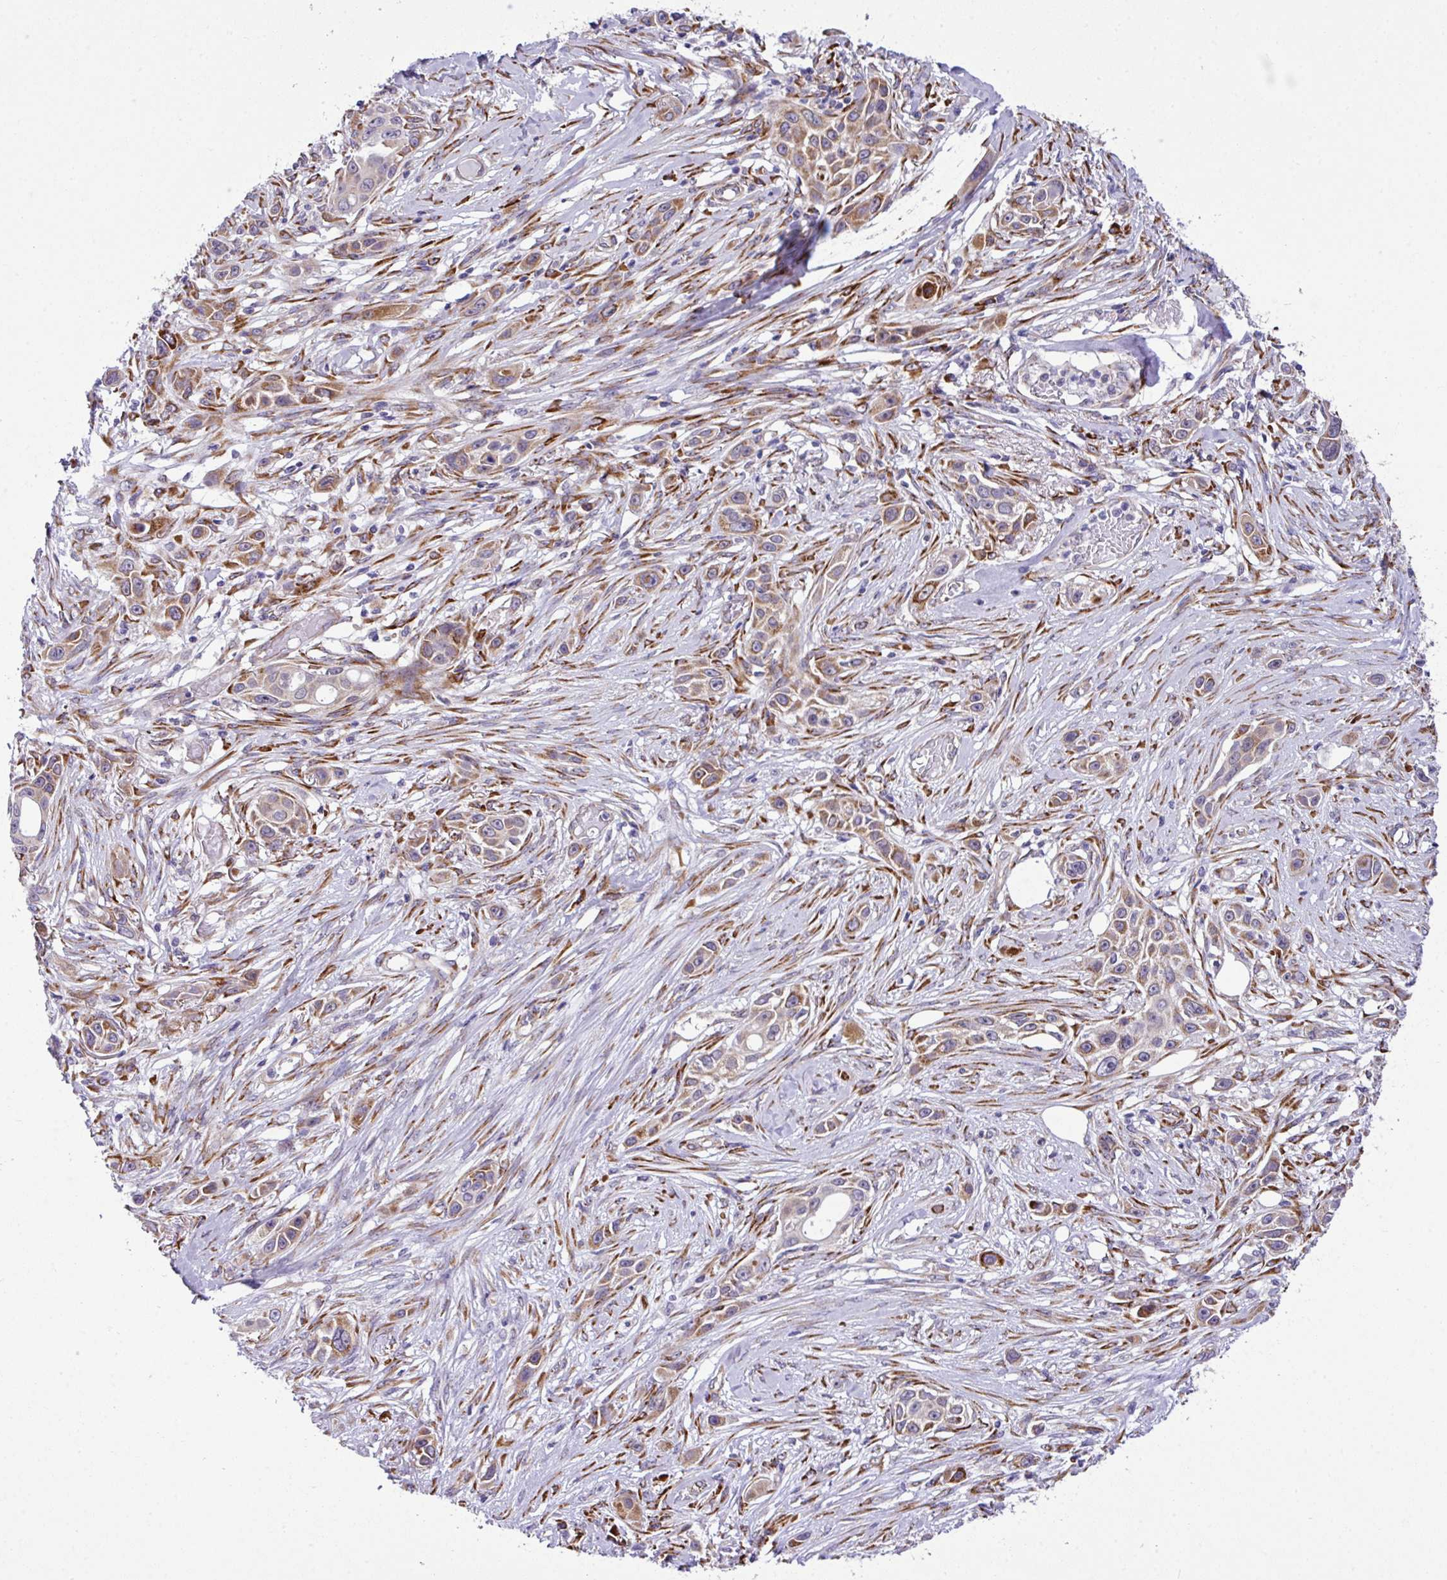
{"staining": {"intensity": "strong", "quantity": "25%-75%", "location": "cytoplasmic/membranous"}, "tissue": "skin cancer", "cell_type": "Tumor cells", "image_type": "cancer", "snomed": [{"axis": "morphology", "description": "Squamous cell carcinoma, NOS"}, {"axis": "topography", "description": "Skin"}], "caption": "A high-resolution histopathology image shows immunohistochemistry (IHC) staining of skin cancer, which demonstrates strong cytoplasmic/membranous expression in approximately 25%-75% of tumor cells. Using DAB (brown) and hematoxylin (blue) stains, captured at high magnification using brightfield microscopy.", "gene": "CFAP97", "patient": {"sex": "female", "age": 69}}